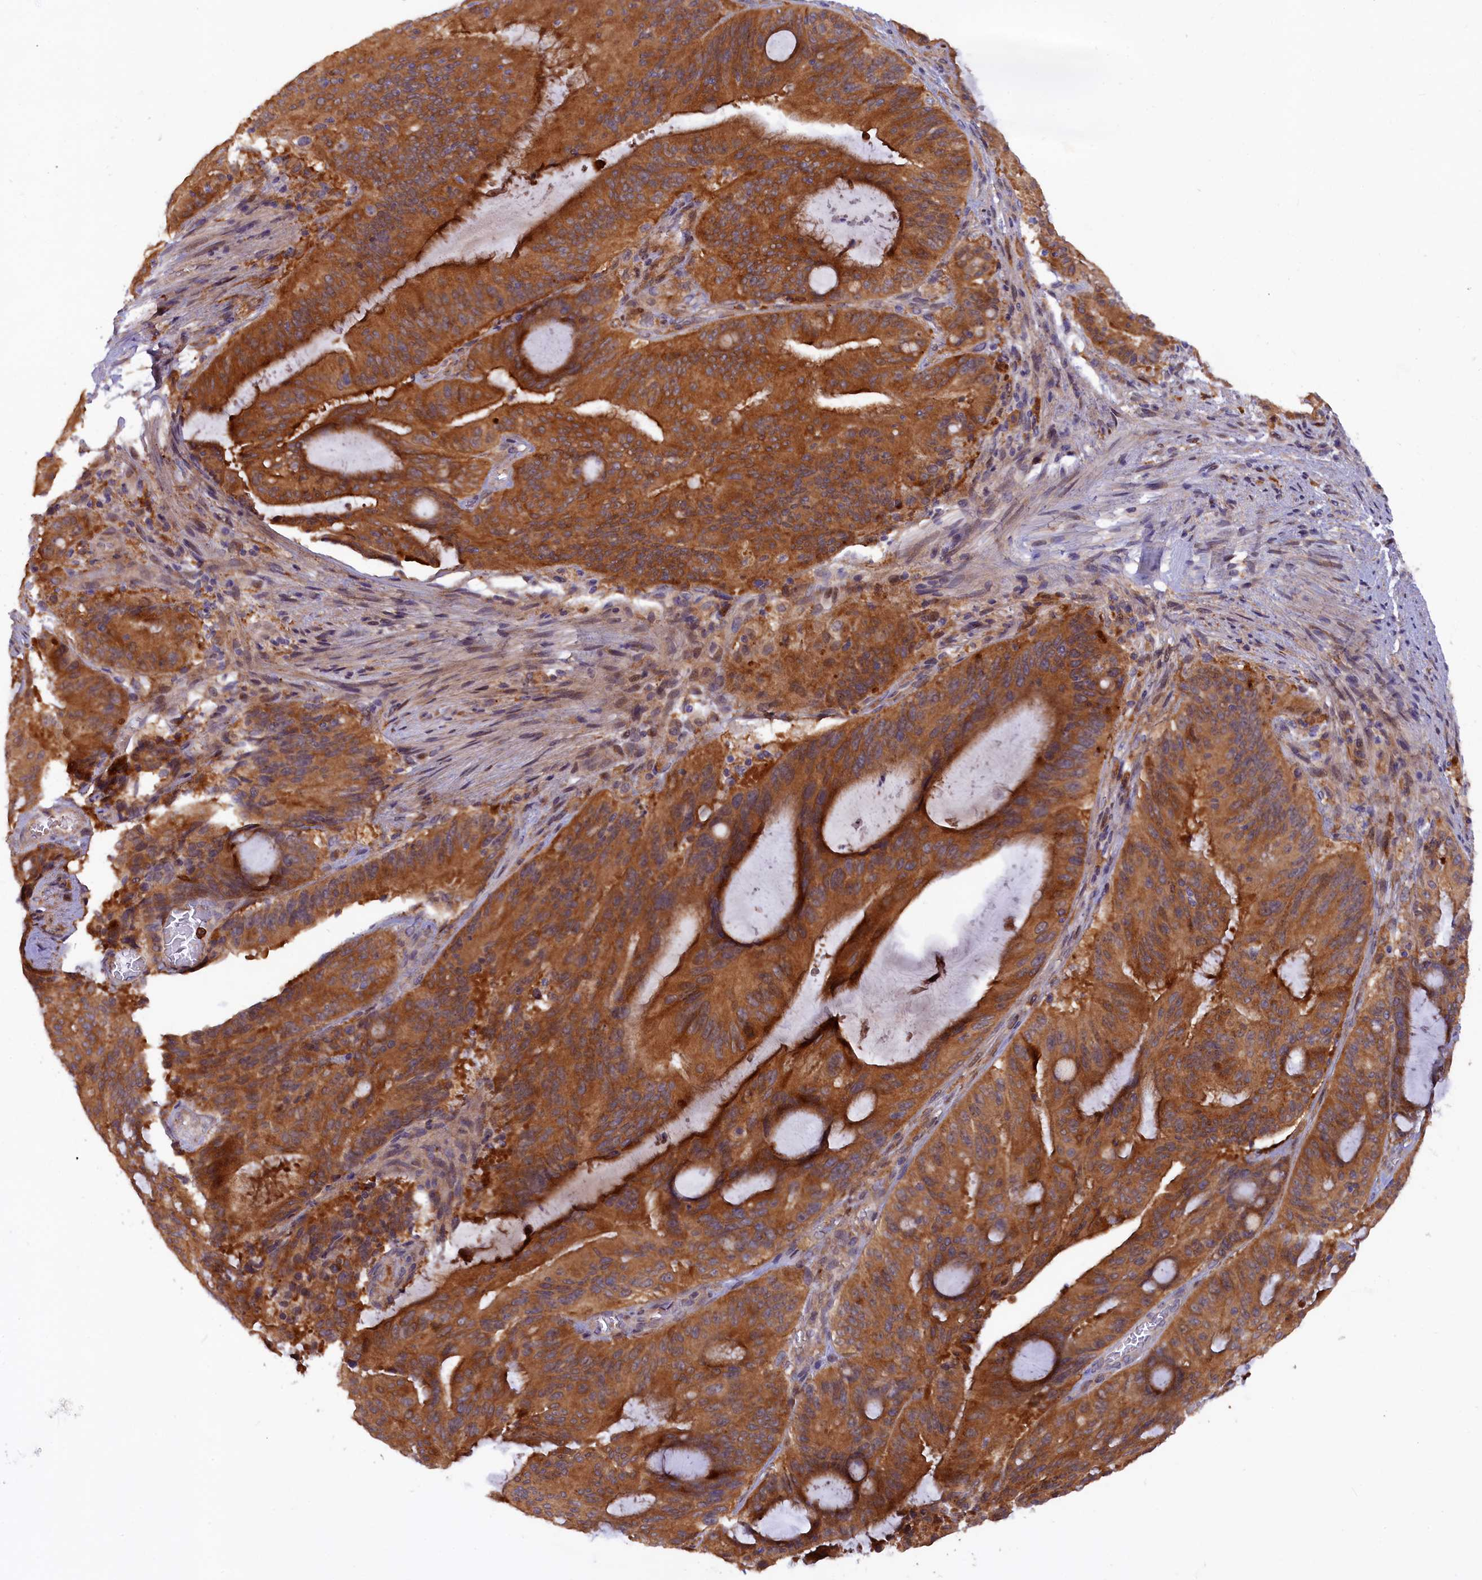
{"staining": {"intensity": "strong", "quantity": ">75%", "location": "cytoplasmic/membranous"}, "tissue": "liver cancer", "cell_type": "Tumor cells", "image_type": "cancer", "snomed": [{"axis": "morphology", "description": "Normal tissue, NOS"}, {"axis": "morphology", "description": "Cholangiocarcinoma"}, {"axis": "topography", "description": "Liver"}, {"axis": "topography", "description": "Peripheral nerve tissue"}], "caption": "Strong cytoplasmic/membranous staining for a protein is identified in about >75% of tumor cells of liver cancer (cholangiocarcinoma) using immunohistochemistry (IHC).", "gene": "FERMT1", "patient": {"sex": "female", "age": 73}}